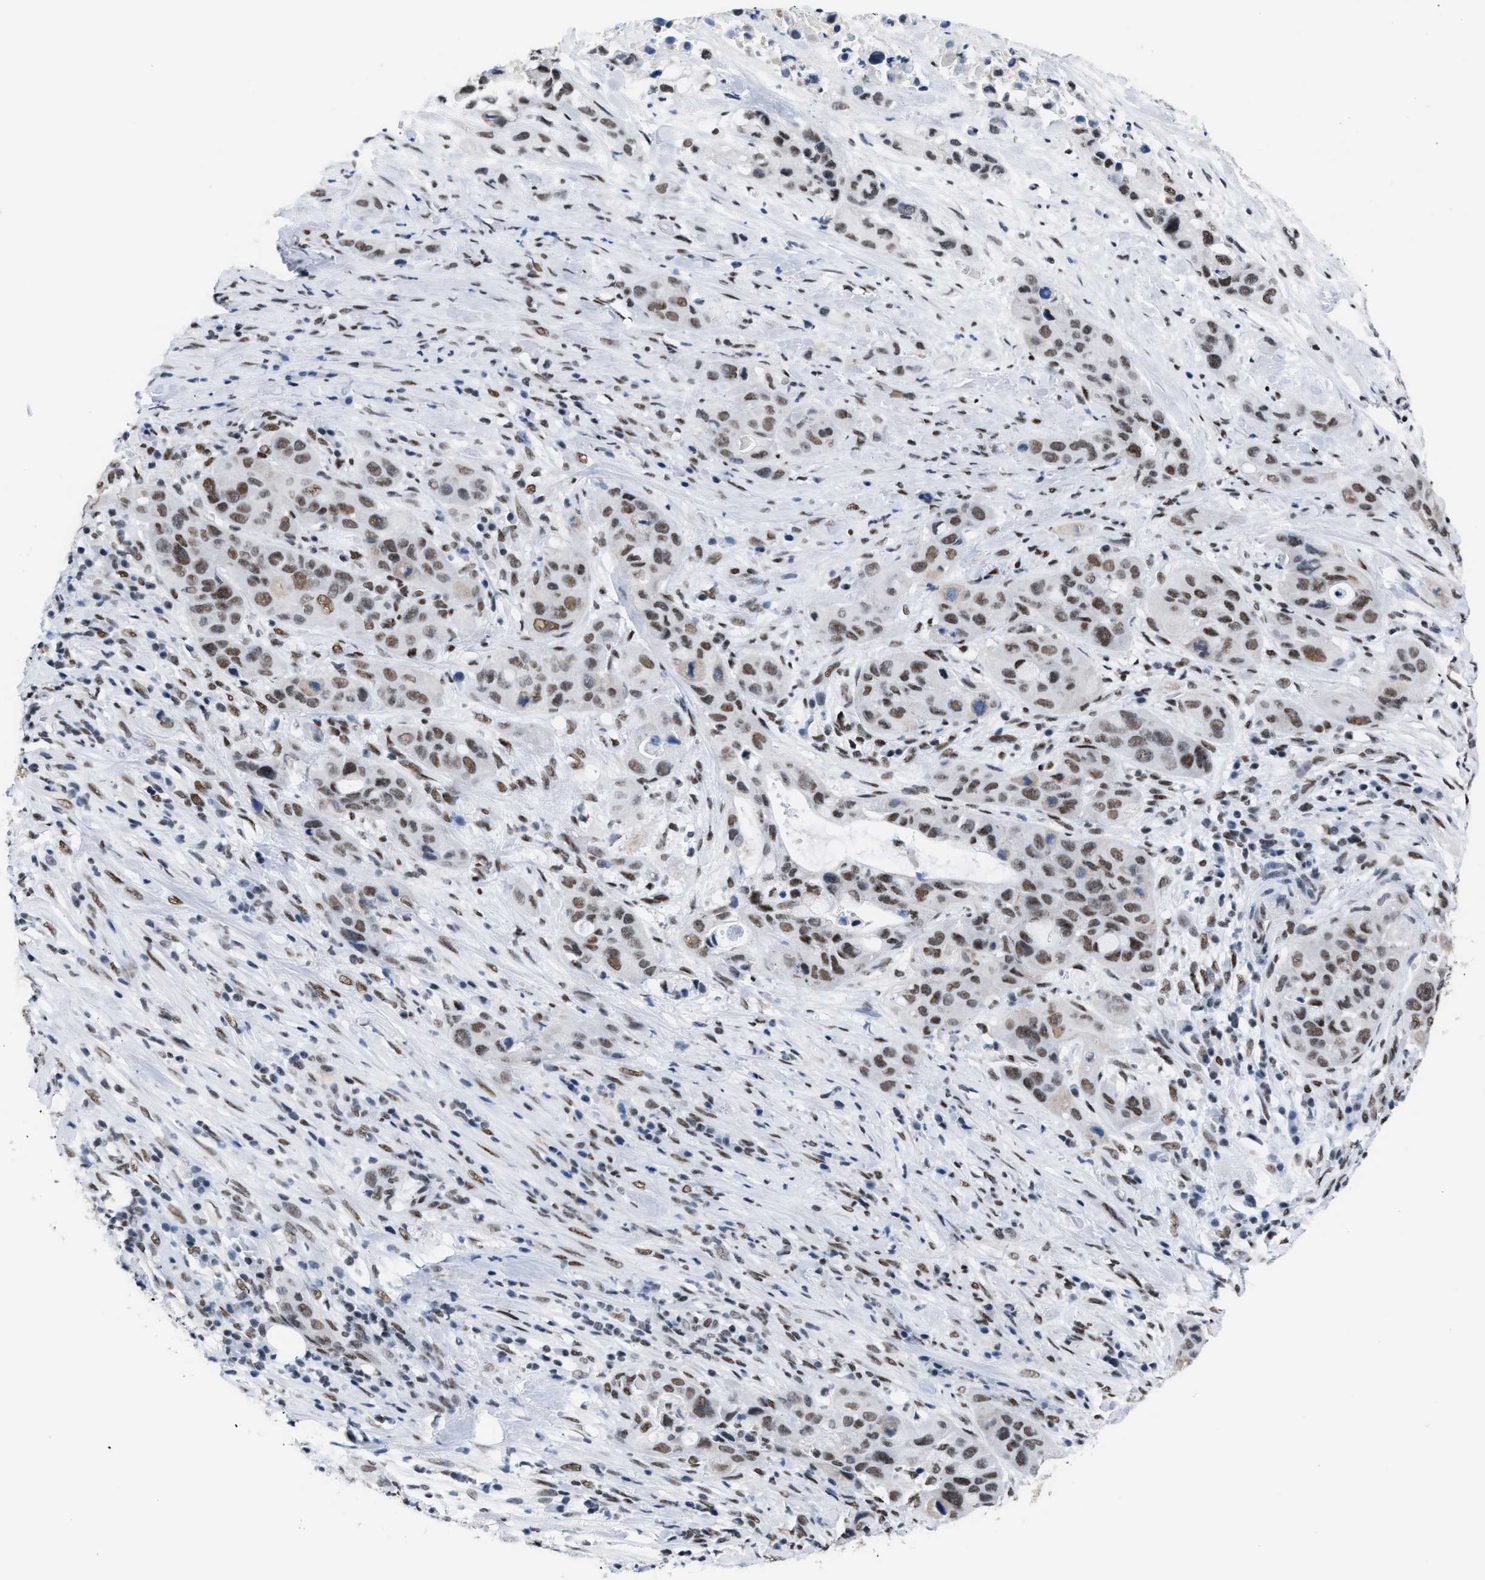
{"staining": {"intensity": "strong", "quantity": ">75%", "location": "nuclear"}, "tissue": "pancreatic cancer", "cell_type": "Tumor cells", "image_type": "cancer", "snomed": [{"axis": "morphology", "description": "Adenocarcinoma, NOS"}, {"axis": "topography", "description": "Pancreas"}], "caption": "Protein analysis of pancreatic cancer (adenocarcinoma) tissue shows strong nuclear expression in approximately >75% of tumor cells. Nuclei are stained in blue.", "gene": "CCAR2", "patient": {"sex": "male", "age": 53}}